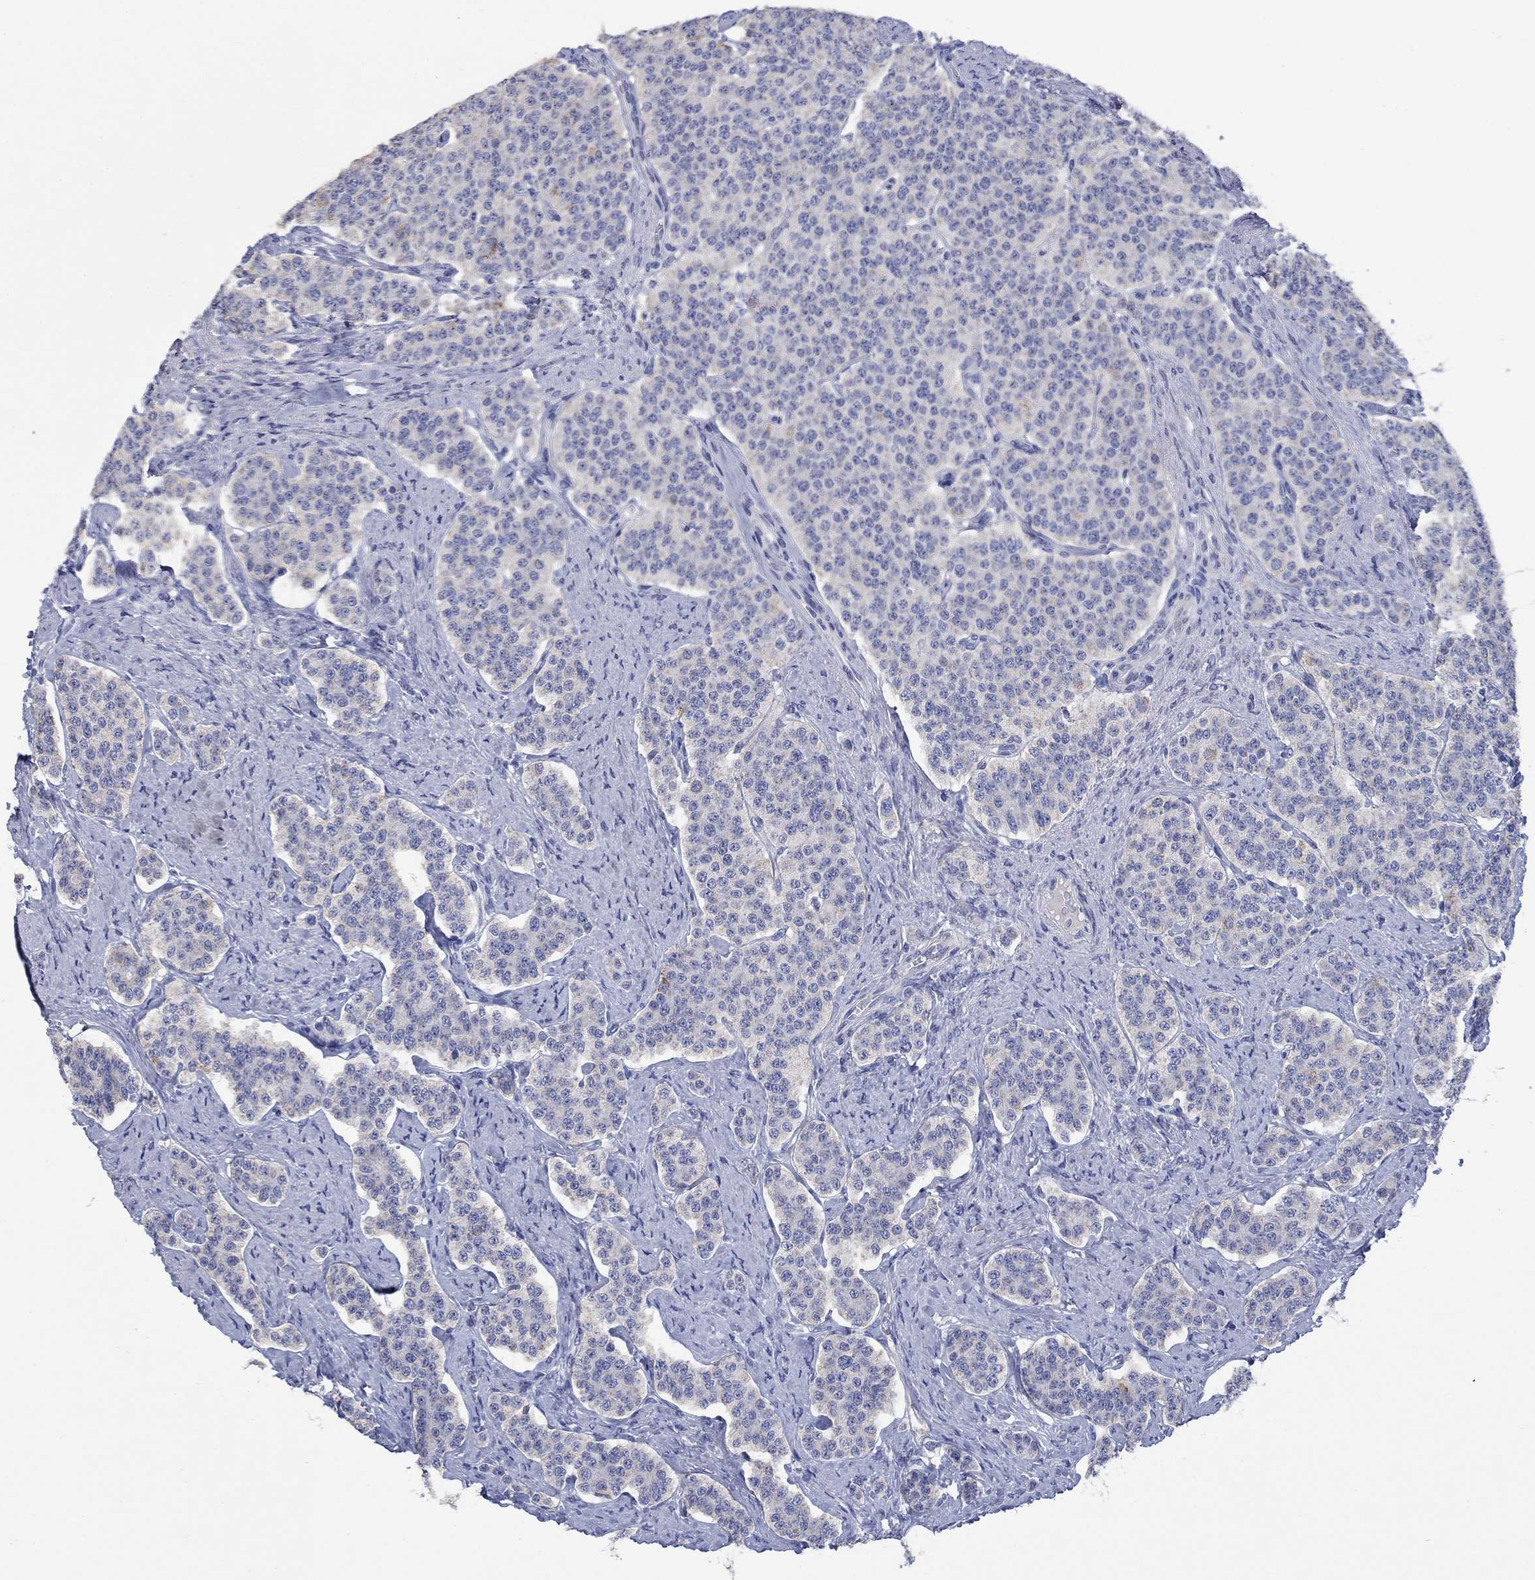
{"staining": {"intensity": "weak", "quantity": "<25%", "location": "cytoplasmic/membranous"}, "tissue": "carcinoid", "cell_type": "Tumor cells", "image_type": "cancer", "snomed": [{"axis": "morphology", "description": "Carcinoid, malignant, NOS"}, {"axis": "topography", "description": "Small intestine"}], "caption": "Immunohistochemistry (IHC) histopathology image of neoplastic tissue: human malignant carcinoid stained with DAB (3,3'-diaminobenzidine) displays no significant protein positivity in tumor cells. (Stains: DAB immunohistochemistry (IHC) with hematoxylin counter stain, Microscopy: brightfield microscopy at high magnification).", "gene": "CLVS1", "patient": {"sex": "female", "age": 58}}